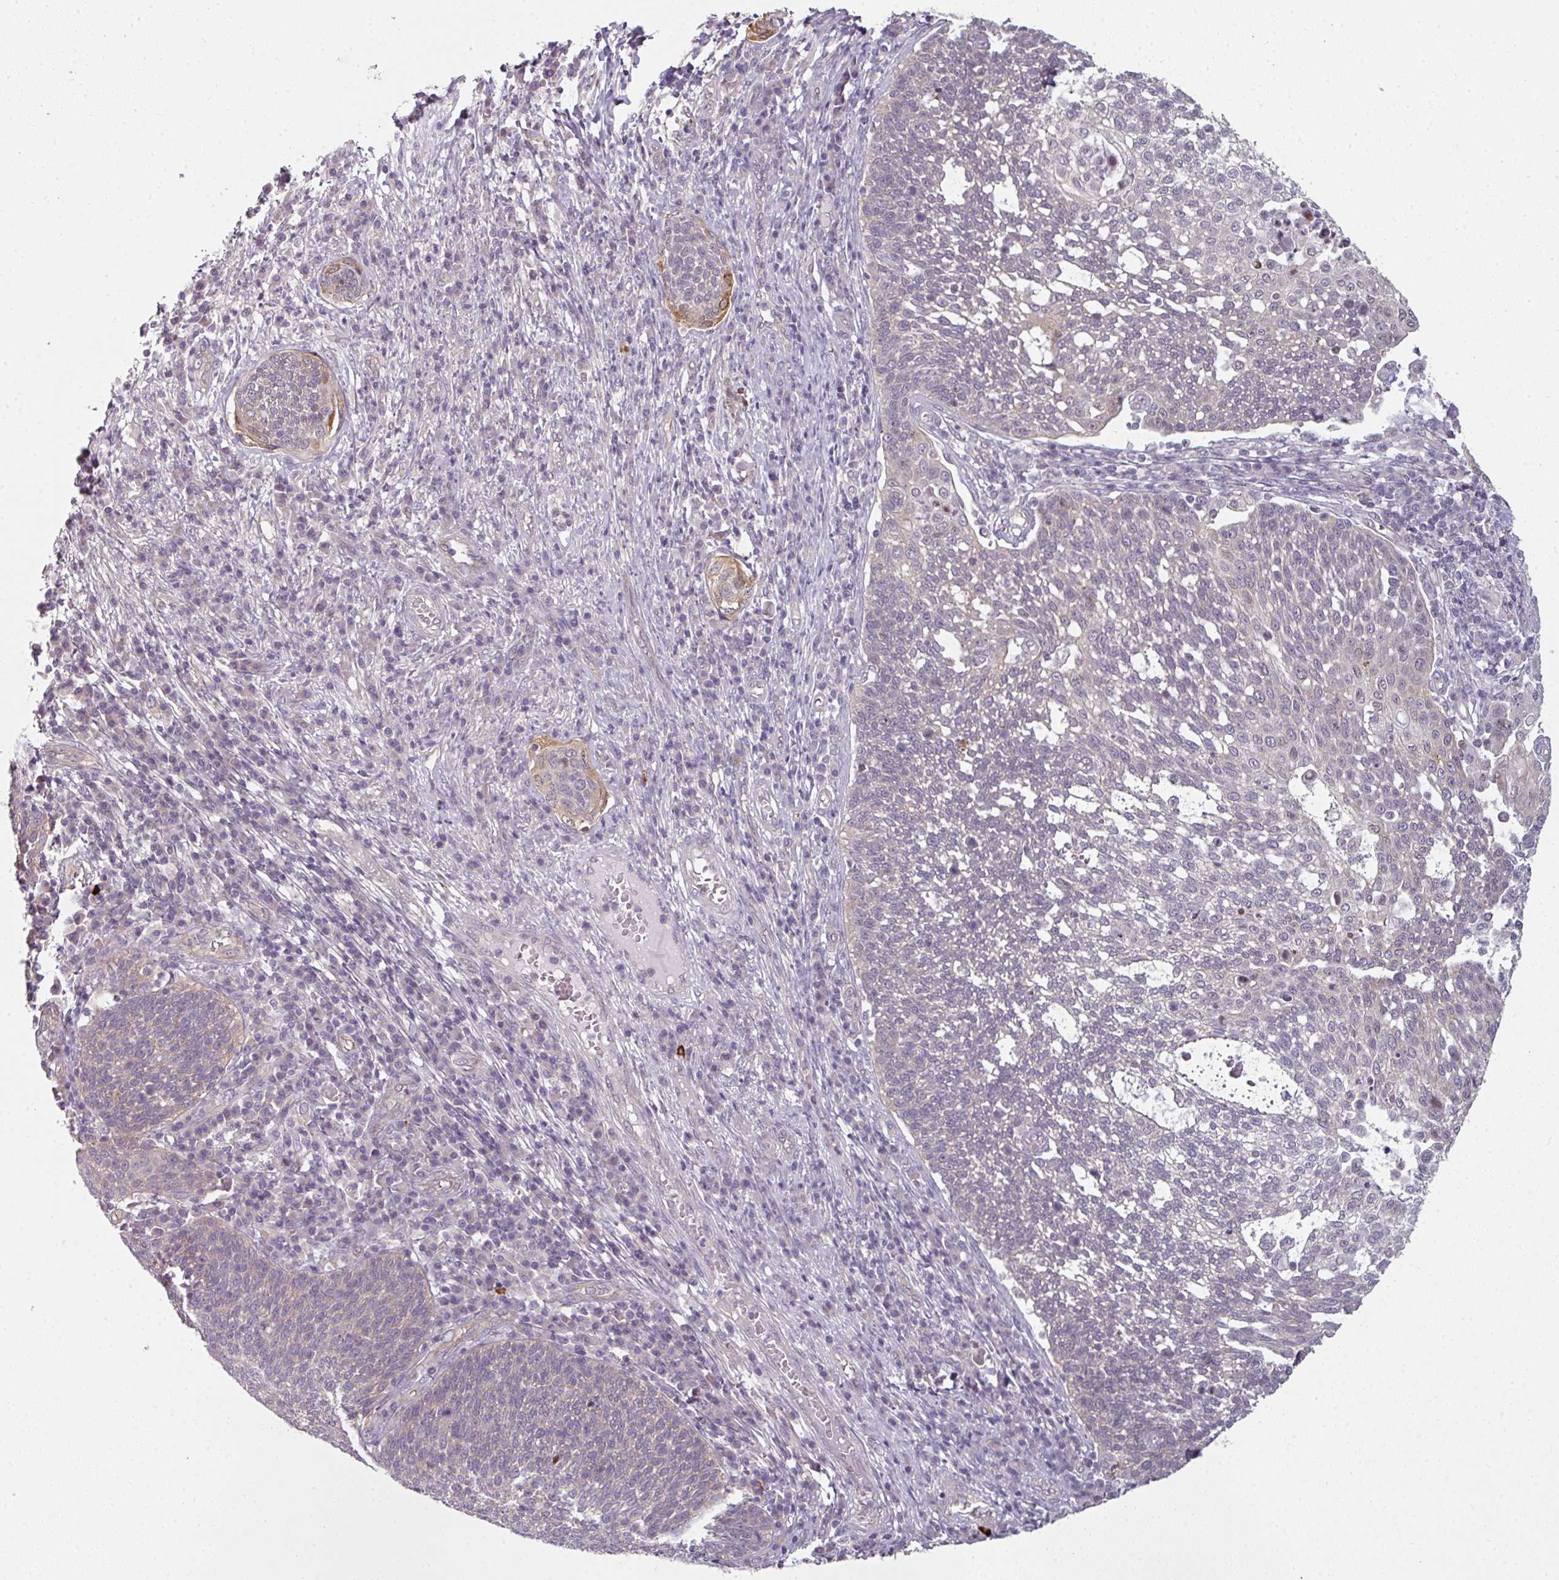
{"staining": {"intensity": "weak", "quantity": "<25%", "location": "cytoplasmic/membranous"}, "tissue": "cervical cancer", "cell_type": "Tumor cells", "image_type": "cancer", "snomed": [{"axis": "morphology", "description": "Squamous cell carcinoma, NOS"}, {"axis": "topography", "description": "Cervix"}], "caption": "Histopathology image shows no significant protein staining in tumor cells of cervical cancer (squamous cell carcinoma).", "gene": "C19orf33", "patient": {"sex": "female", "age": 34}}